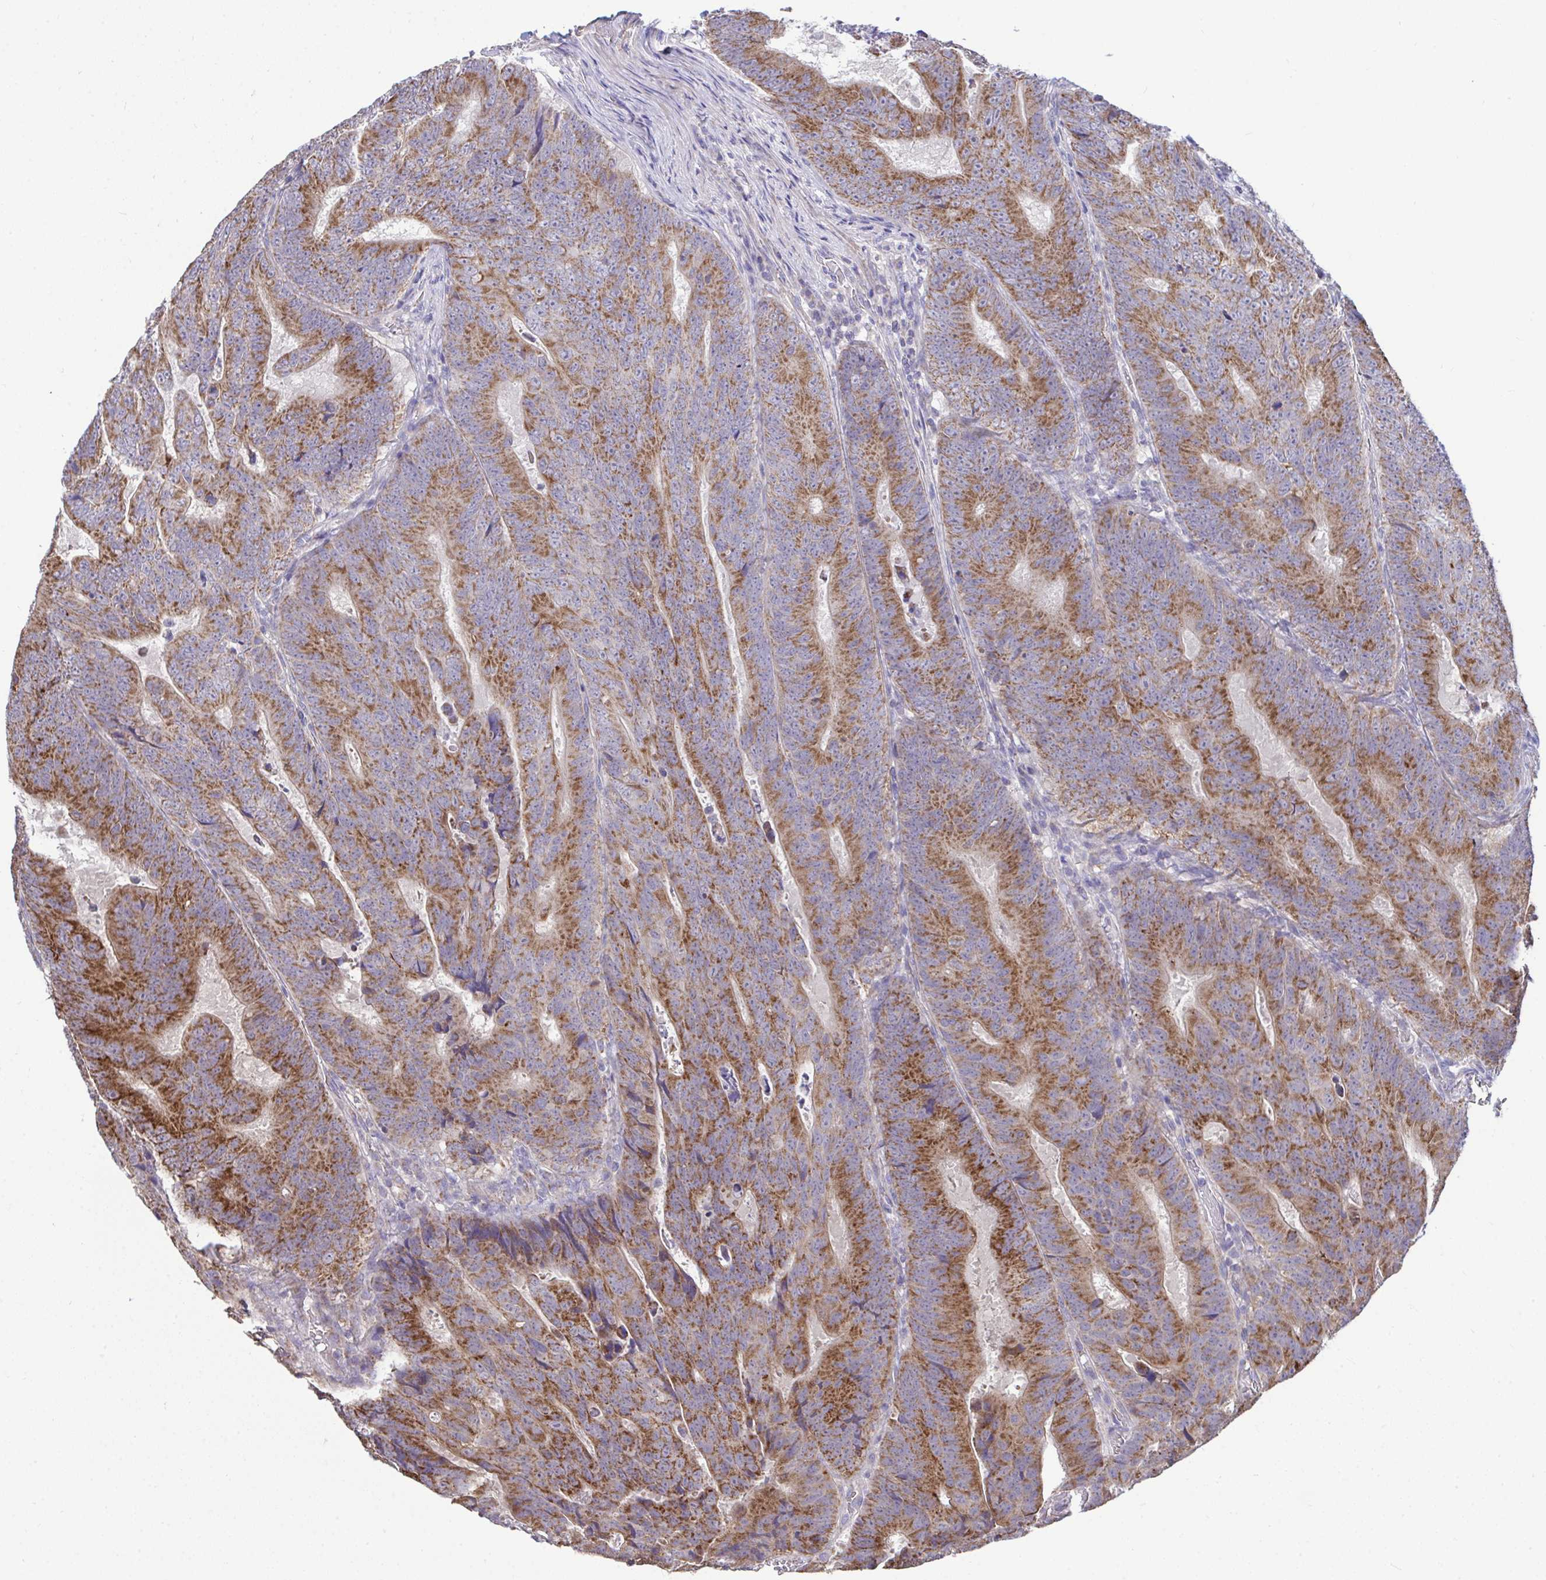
{"staining": {"intensity": "moderate", "quantity": ">75%", "location": "cytoplasmic/membranous"}, "tissue": "colorectal cancer", "cell_type": "Tumor cells", "image_type": "cancer", "snomed": [{"axis": "morphology", "description": "Adenocarcinoma, NOS"}, {"axis": "topography", "description": "Colon"}], "caption": "Protein analysis of colorectal cancer (adenocarcinoma) tissue shows moderate cytoplasmic/membranous positivity in approximately >75% of tumor cells.", "gene": "SARS2", "patient": {"sex": "female", "age": 48}}